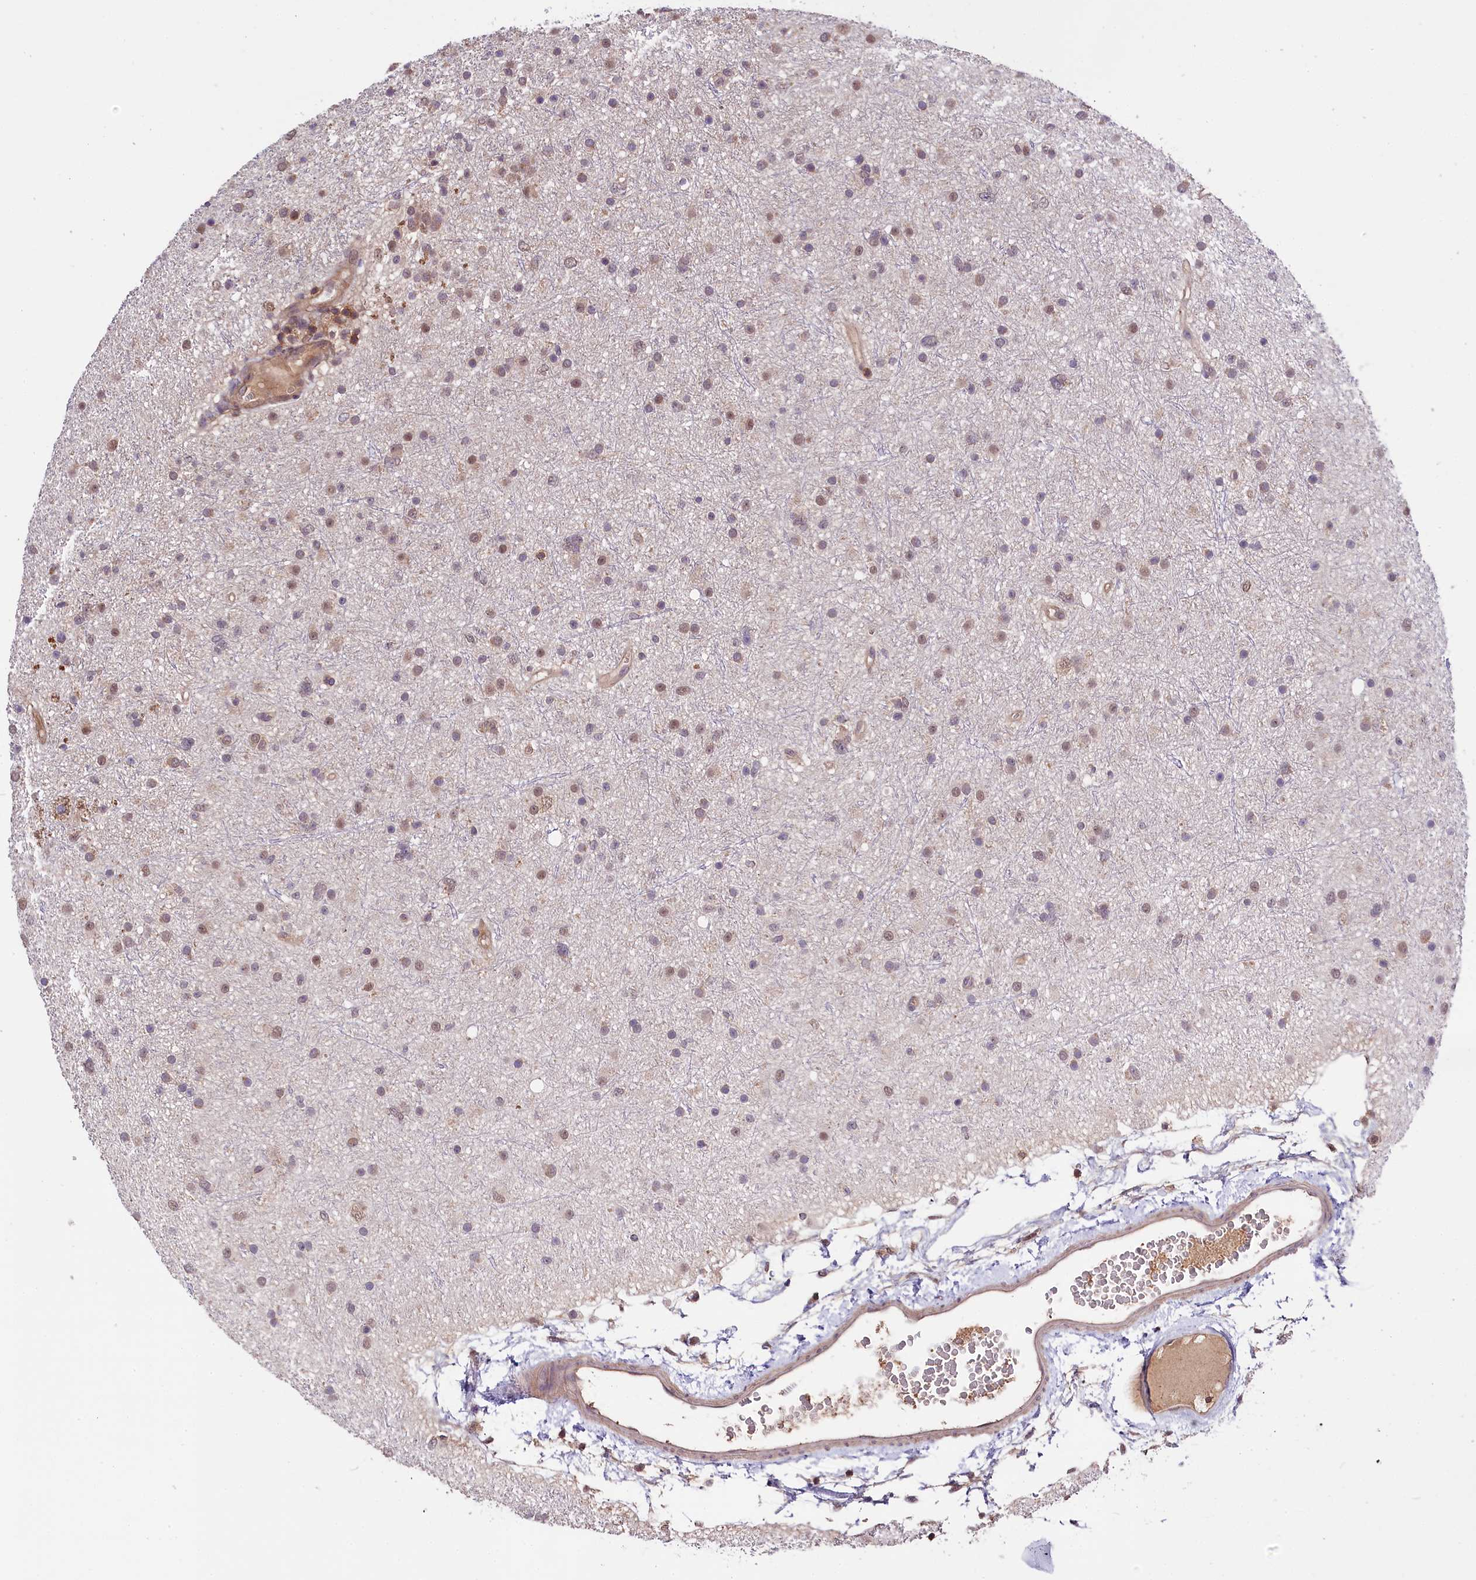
{"staining": {"intensity": "weak", "quantity": "25%-75%", "location": "nuclear"}, "tissue": "glioma", "cell_type": "Tumor cells", "image_type": "cancer", "snomed": [{"axis": "morphology", "description": "Glioma, malignant, Low grade"}, {"axis": "topography", "description": "Cerebral cortex"}], "caption": "Protein staining displays weak nuclear staining in approximately 25%-75% of tumor cells in low-grade glioma (malignant). The staining is performed using DAB (3,3'-diaminobenzidine) brown chromogen to label protein expression. The nuclei are counter-stained blue using hematoxylin.", "gene": "SKIDA1", "patient": {"sex": "female", "age": 39}}